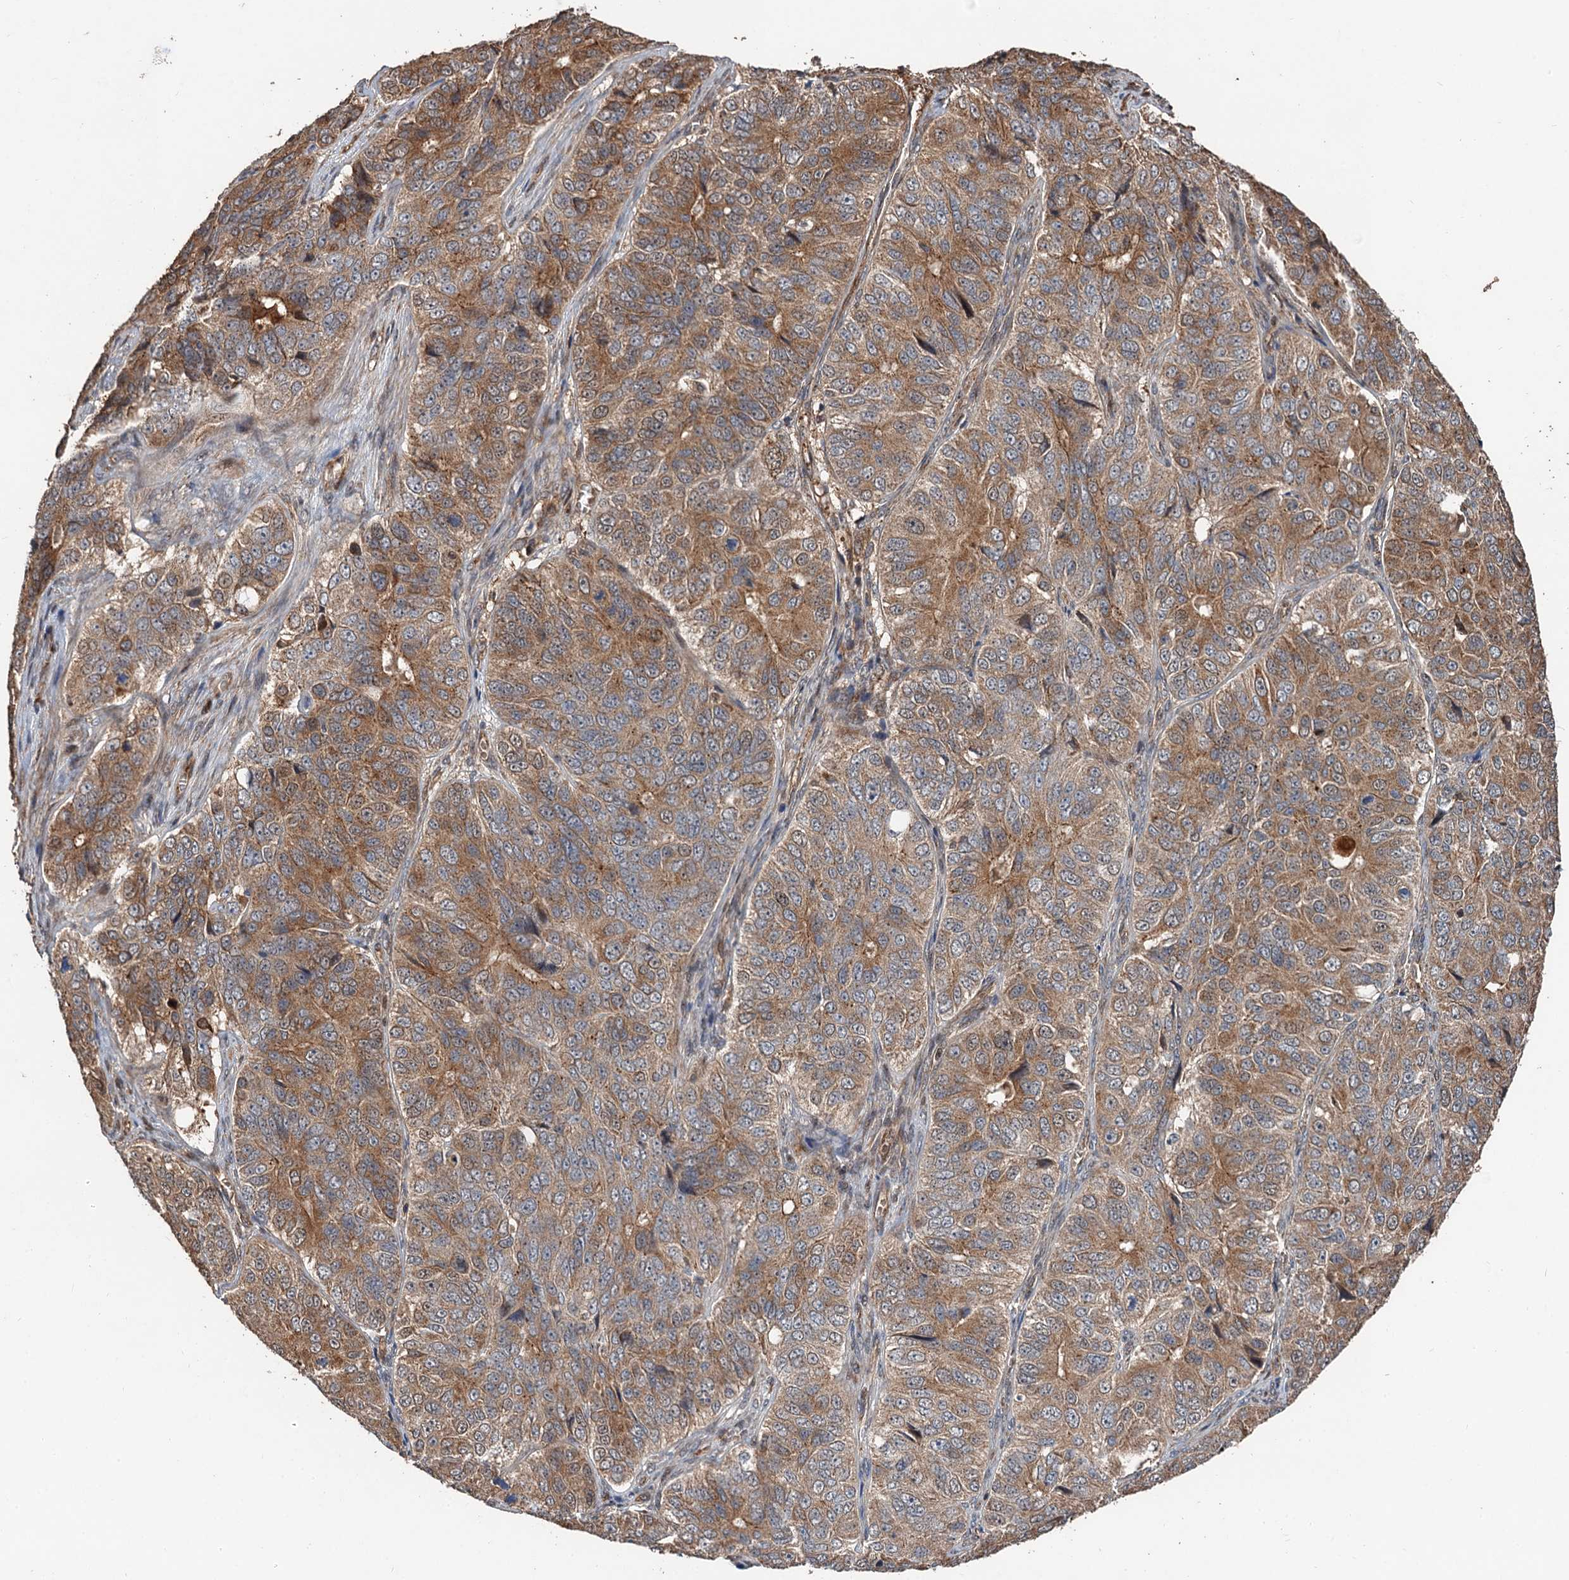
{"staining": {"intensity": "moderate", "quantity": ">75%", "location": "cytoplasmic/membranous"}, "tissue": "ovarian cancer", "cell_type": "Tumor cells", "image_type": "cancer", "snomed": [{"axis": "morphology", "description": "Carcinoma, endometroid"}, {"axis": "topography", "description": "Ovary"}], "caption": "There is medium levels of moderate cytoplasmic/membranous expression in tumor cells of ovarian cancer (endometroid carcinoma), as demonstrated by immunohistochemical staining (brown color).", "gene": "DEXI", "patient": {"sex": "female", "age": 51}}